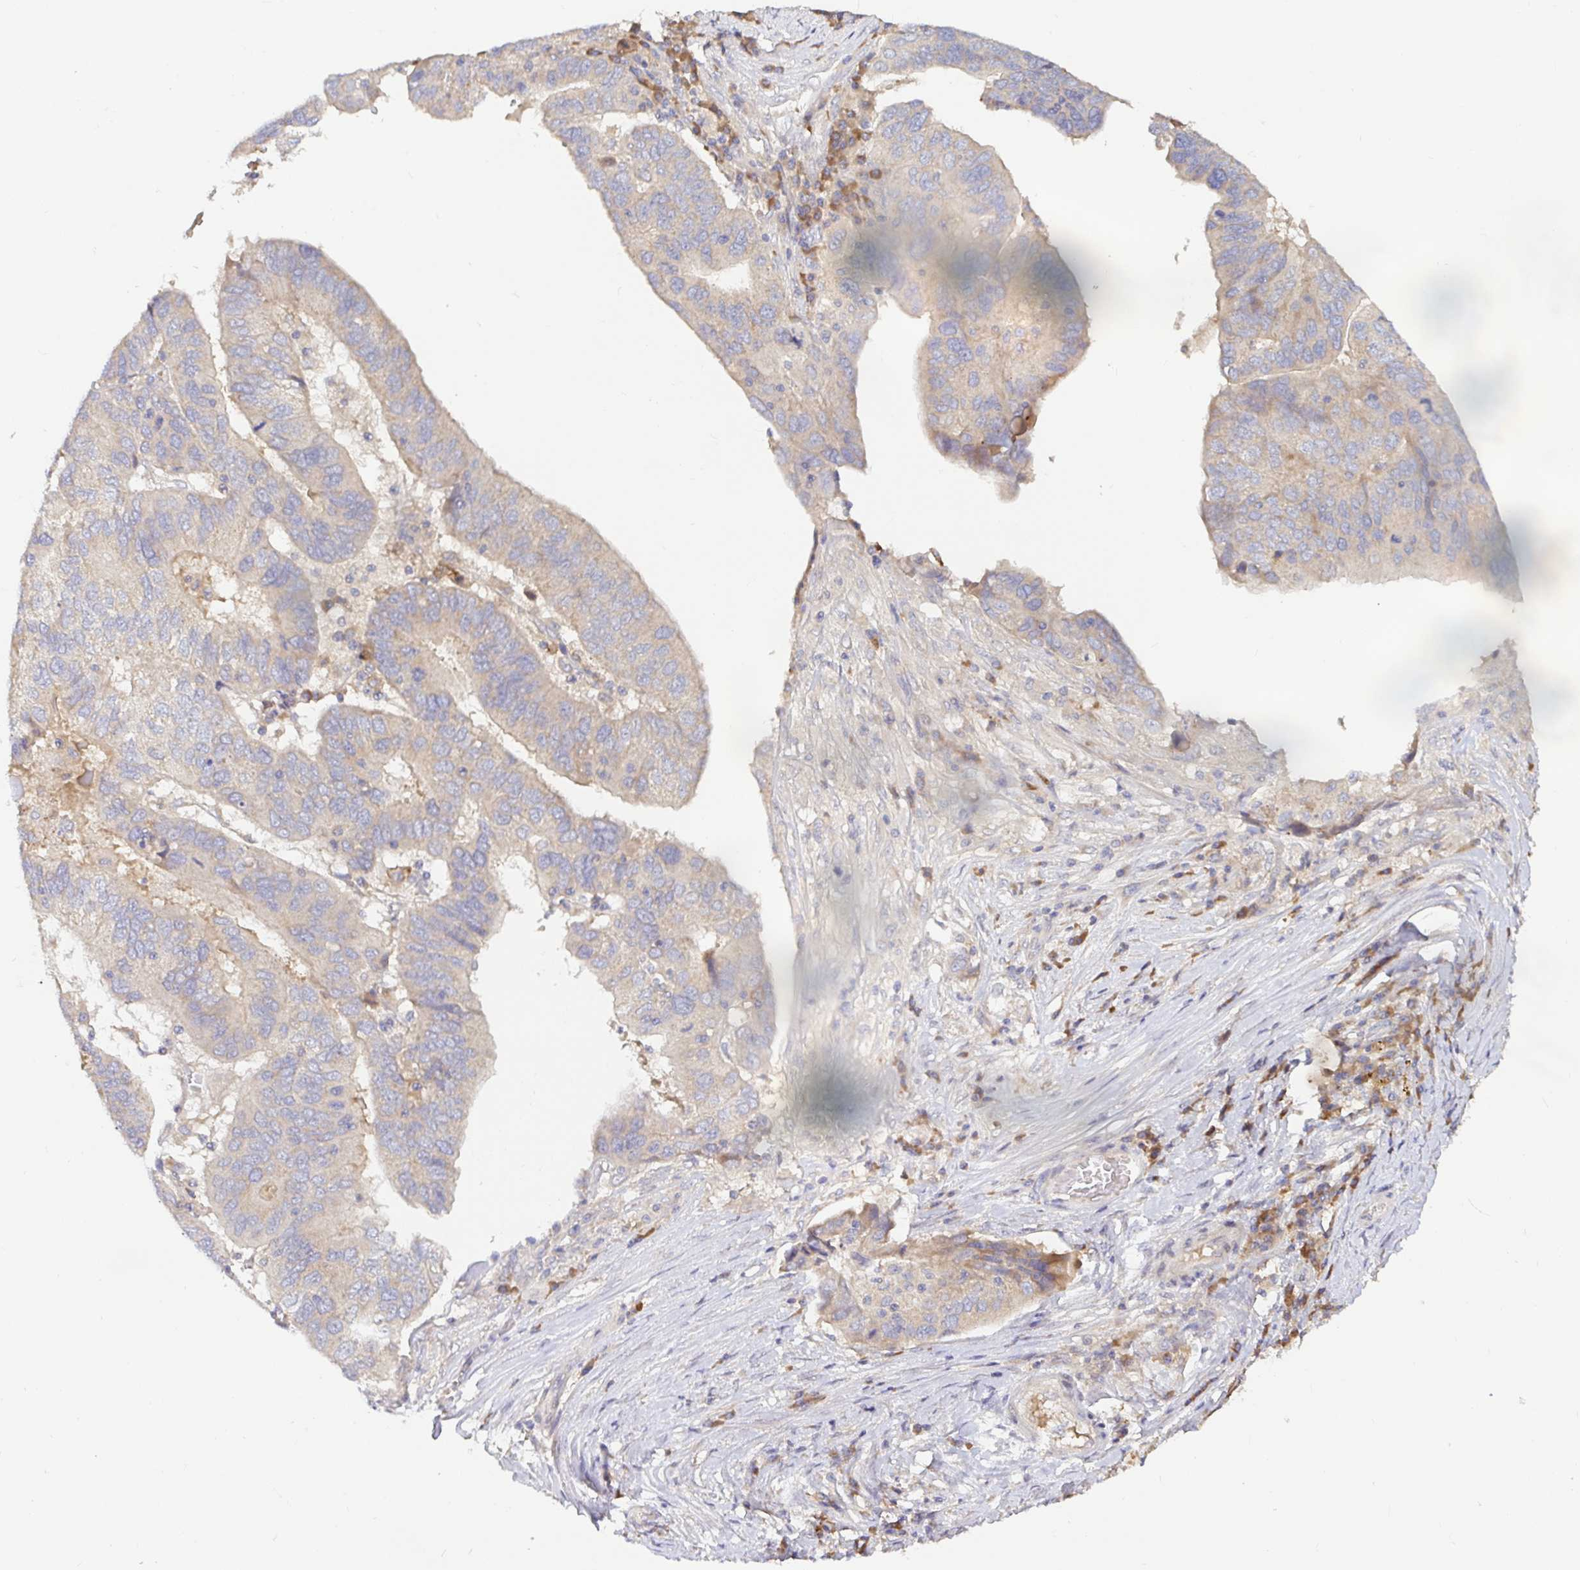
{"staining": {"intensity": "weak", "quantity": "25%-75%", "location": "cytoplasmic/membranous"}, "tissue": "ovarian cancer", "cell_type": "Tumor cells", "image_type": "cancer", "snomed": [{"axis": "morphology", "description": "Cystadenocarcinoma, serous, NOS"}, {"axis": "topography", "description": "Ovary"}], "caption": "A photomicrograph showing weak cytoplasmic/membranous positivity in about 25%-75% of tumor cells in ovarian cancer, as visualized by brown immunohistochemical staining.", "gene": "LARP1", "patient": {"sex": "female", "age": 79}}